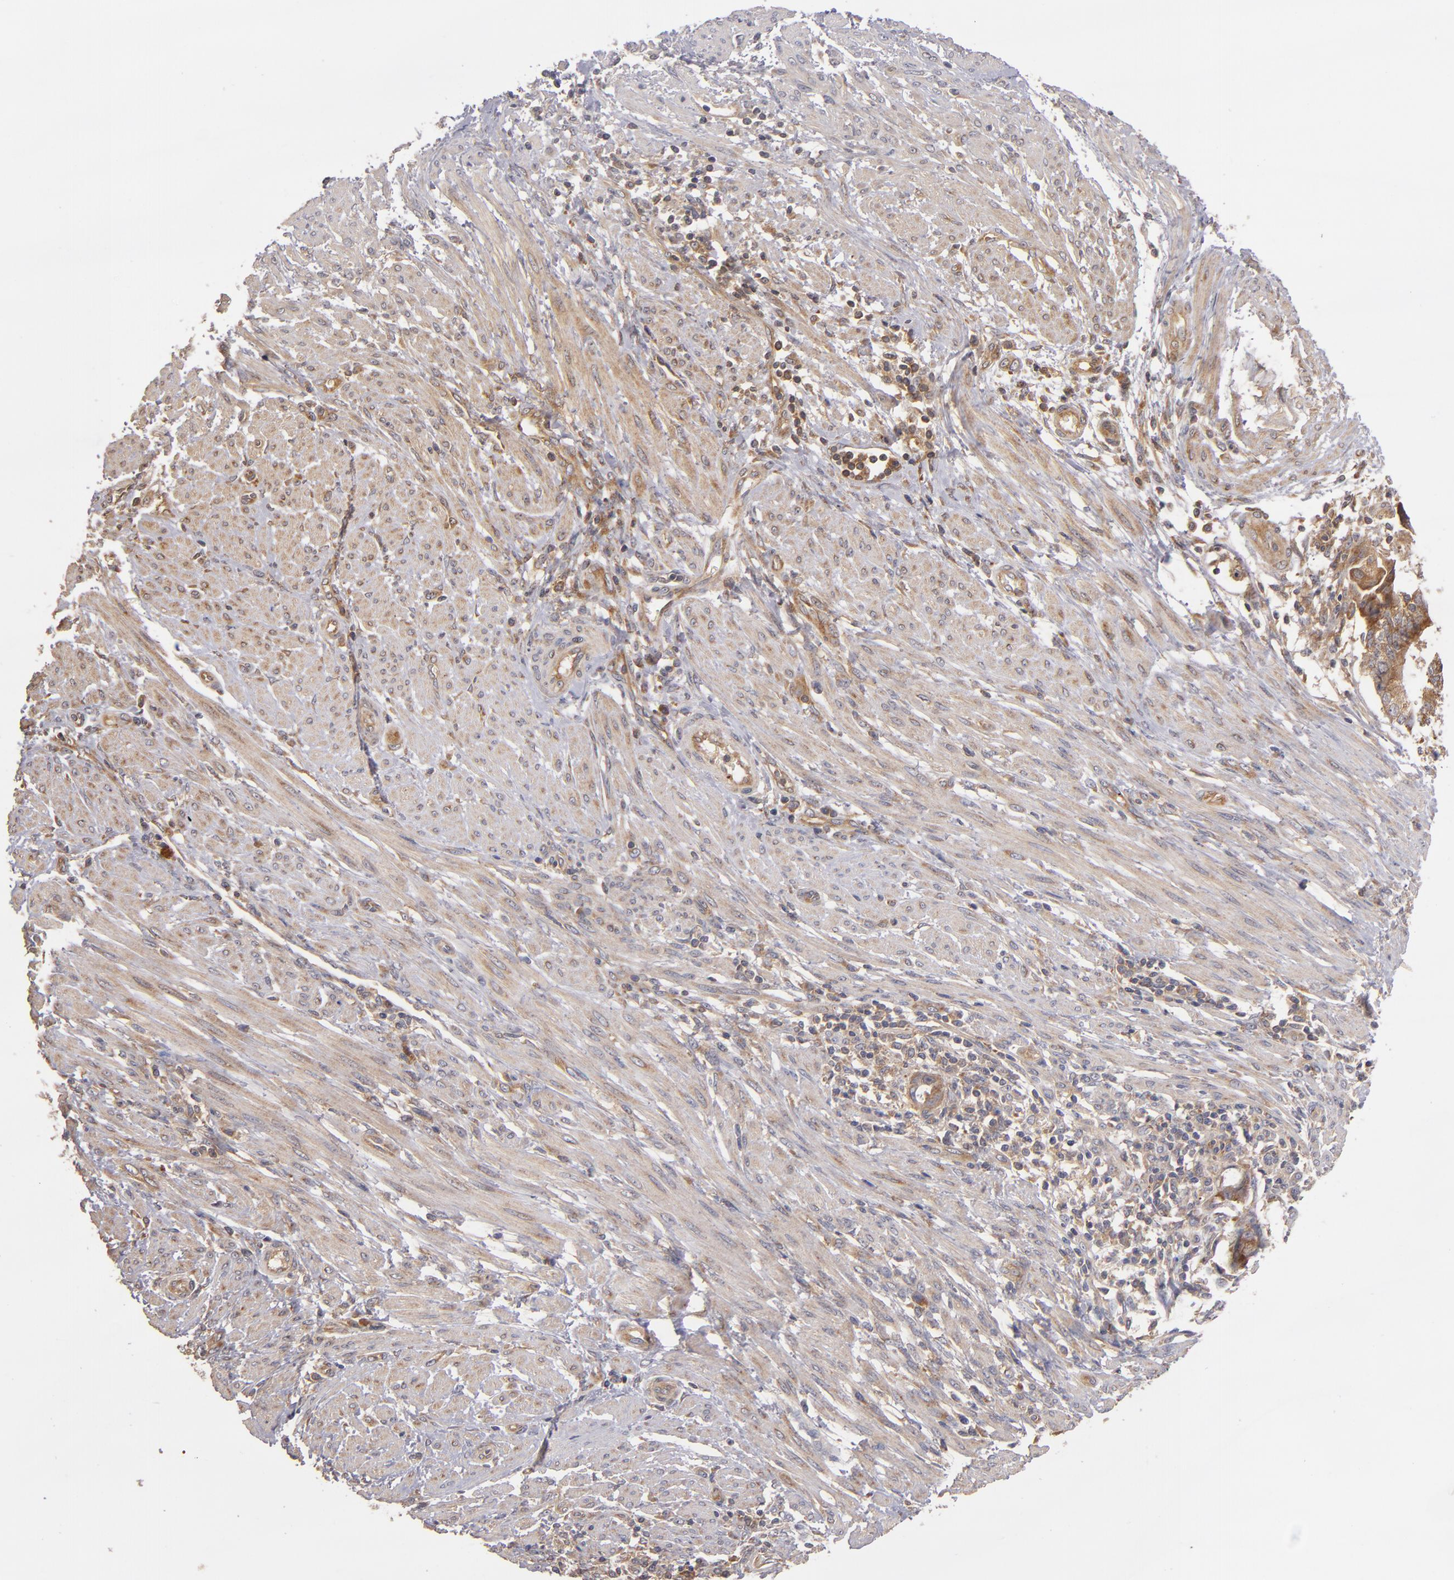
{"staining": {"intensity": "moderate", "quantity": "25%-75%", "location": "cytoplasmic/membranous"}, "tissue": "endometrial cancer", "cell_type": "Tumor cells", "image_type": "cancer", "snomed": [{"axis": "morphology", "description": "Adenocarcinoma, NOS"}, {"axis": "topography", "description": "Endometrium"}], "caption": "Human endometrial cancer (adenocarcinoma) stained for a protein (brown) displays moderate cytoplasmic/membranous positive positivity in approximately 25%-75% of tumor cells.", "gene": "UPF3B", "patient": {"sex": "female", "age": 63}}